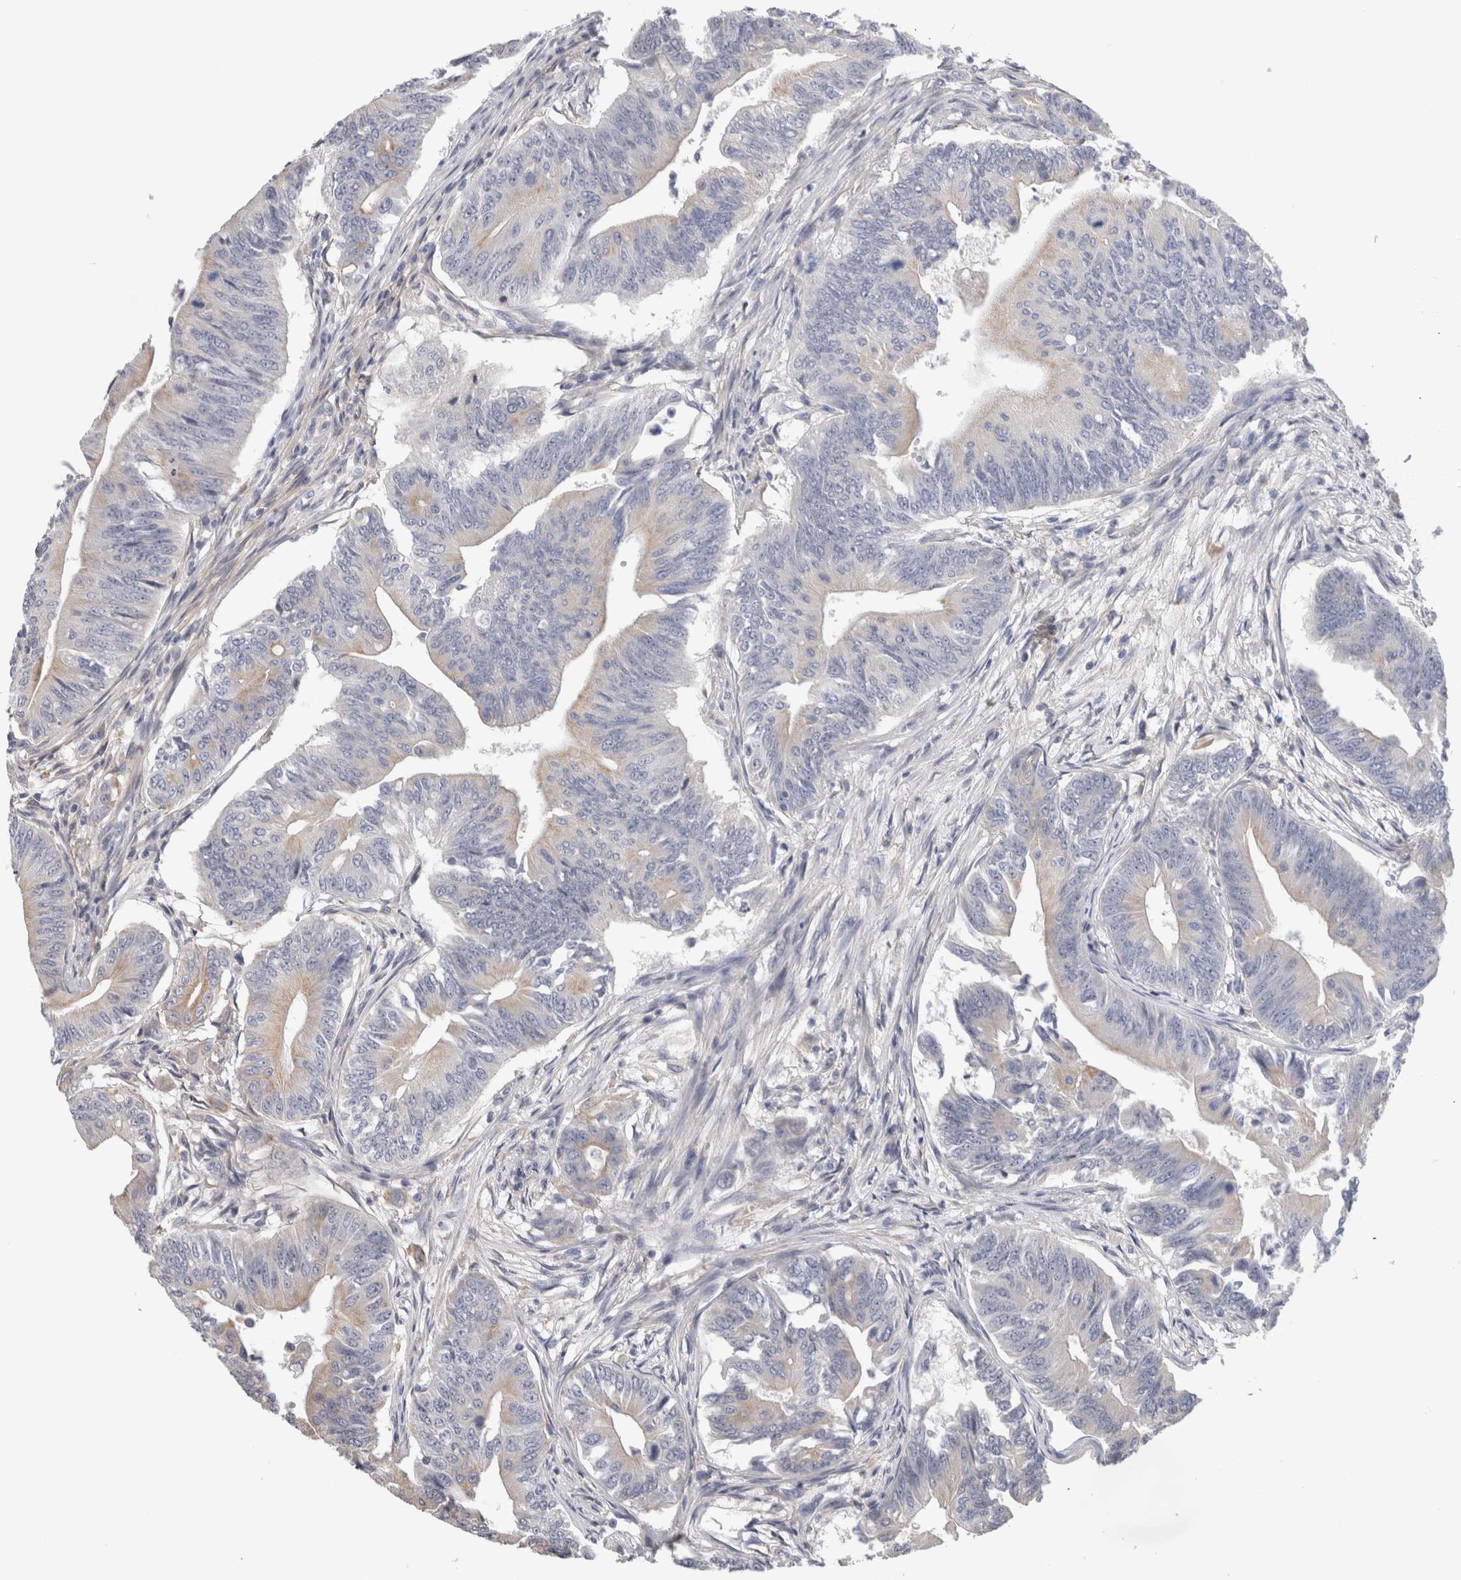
{"staining": {"intensity": "negative", "quantity": "none", "location": "none"}, "tissue": "colorectal cancer", "cell_type": "Tumor cells", "image_type": "cancer", "snomed": [{"axis": "morphology", "description": "Adenoma, NOS"}, {"axis": "morphology", "description": "Adenocarcinoma, NOS"}, {"axis": "topography", "description": "Colon"}], "caption": "Photomicrograph shows no significant protein positivity in tumor cells of adenocarcinoma (colorectal).", "gene": "SMAP2", "patient": {"sex": "male", "age": 79}}